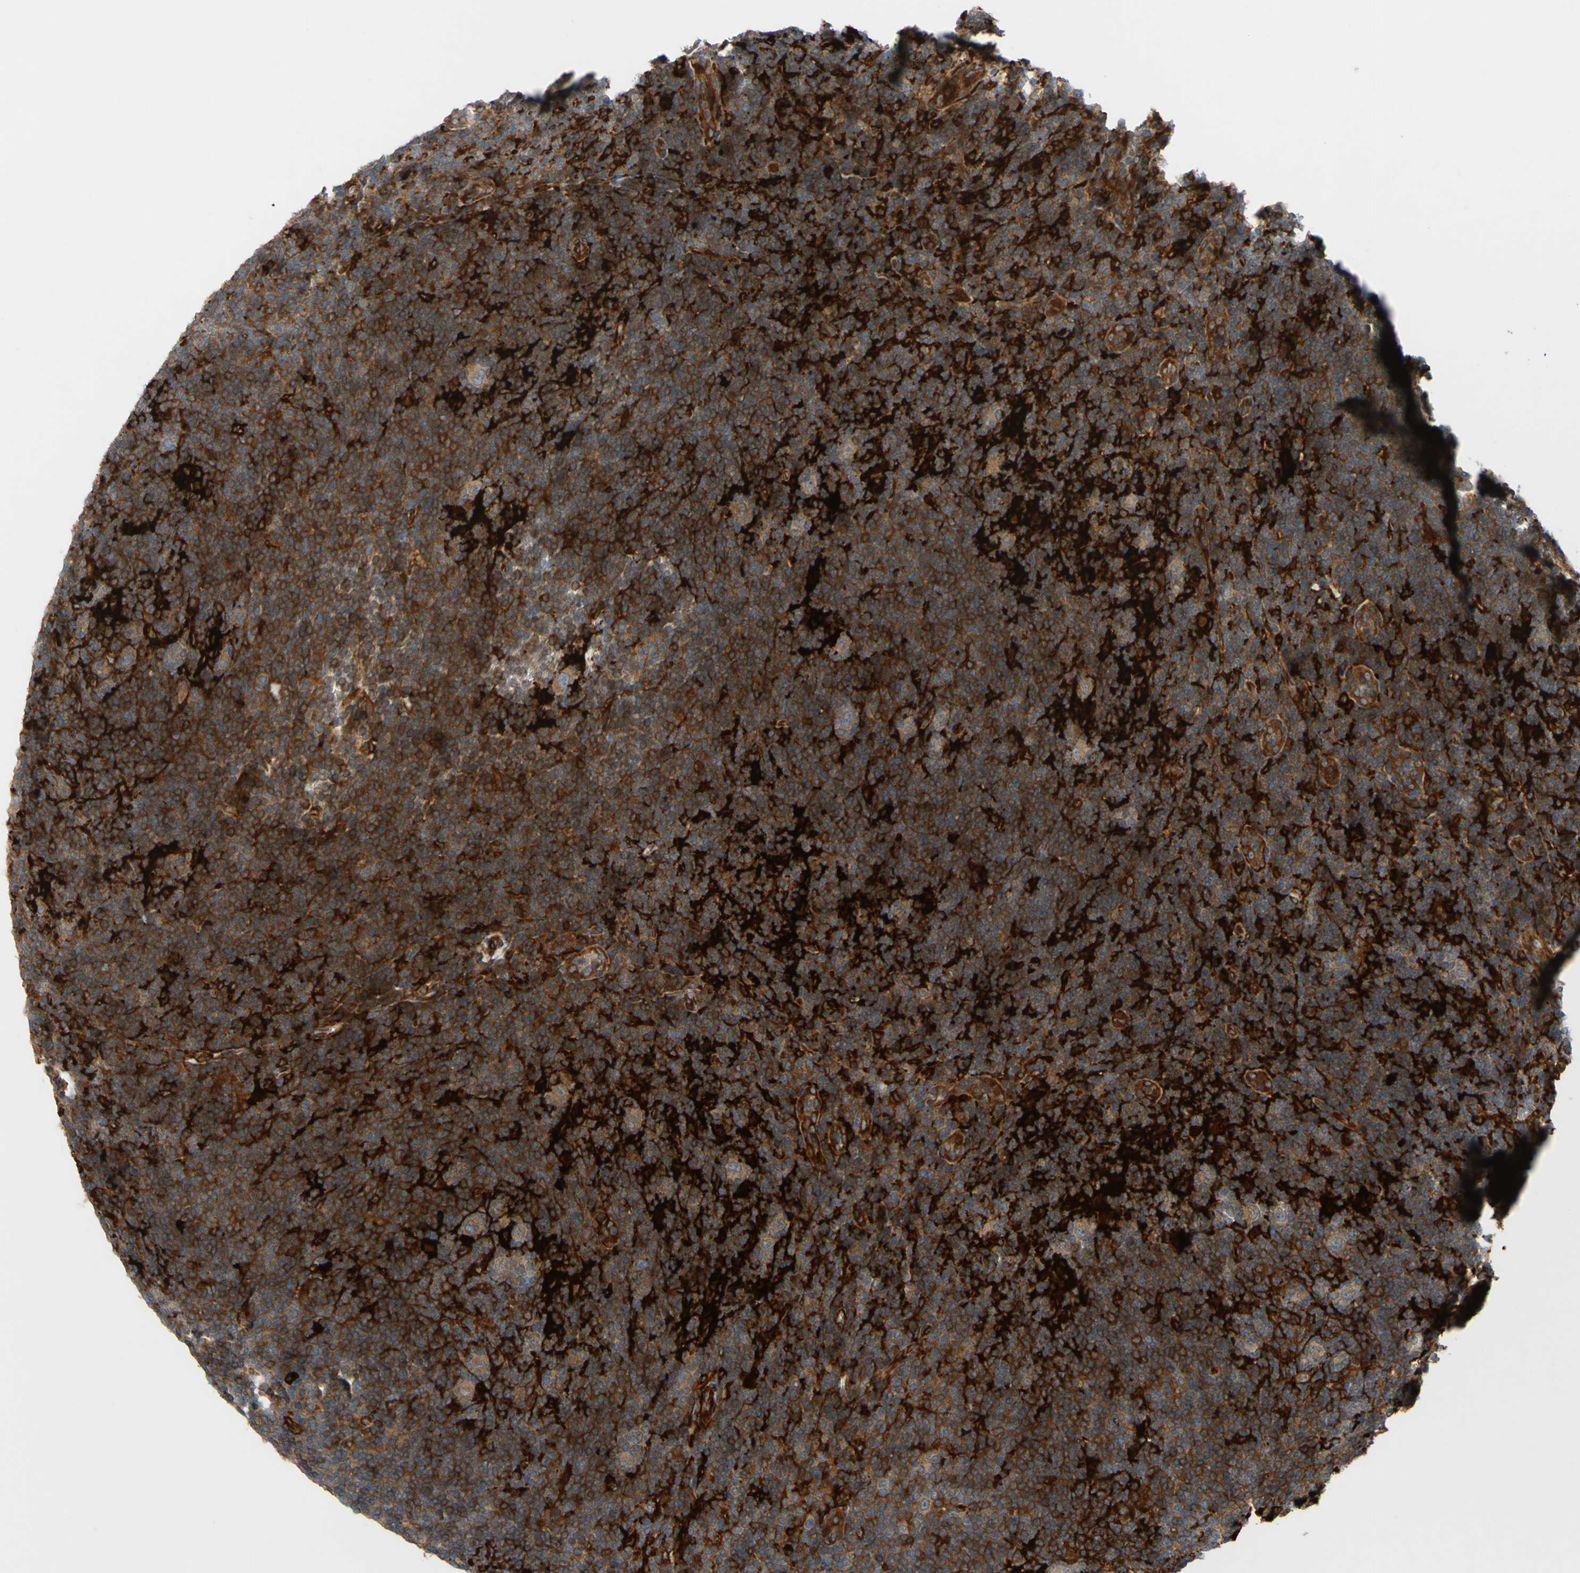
{"staining": {"intensity": "moderate", "quantity": ">75%", "location": "cytoplasmic/membranous"}, "tissue": "lymphoma", "cell_type": "Tumor cells", "image_type": "cancer", "snomed": [{"axis": "morphology", "description": "Hodgkin's disease, NOS"}, {"axis": "topography", "description": "Lymph node"}], "caption": "High-magnification brightfield microscopy of lymphoma stained with DAB (3,3'-diaminobenzidine) (brown) and counterstained with hematoxylin (blue). tumor cells exhibit moderate cytoplasmic/membranous expression is present in about>75% of cells.", "gene": "SPTLC1", "patient": {"sex": "female", "age": 57}}